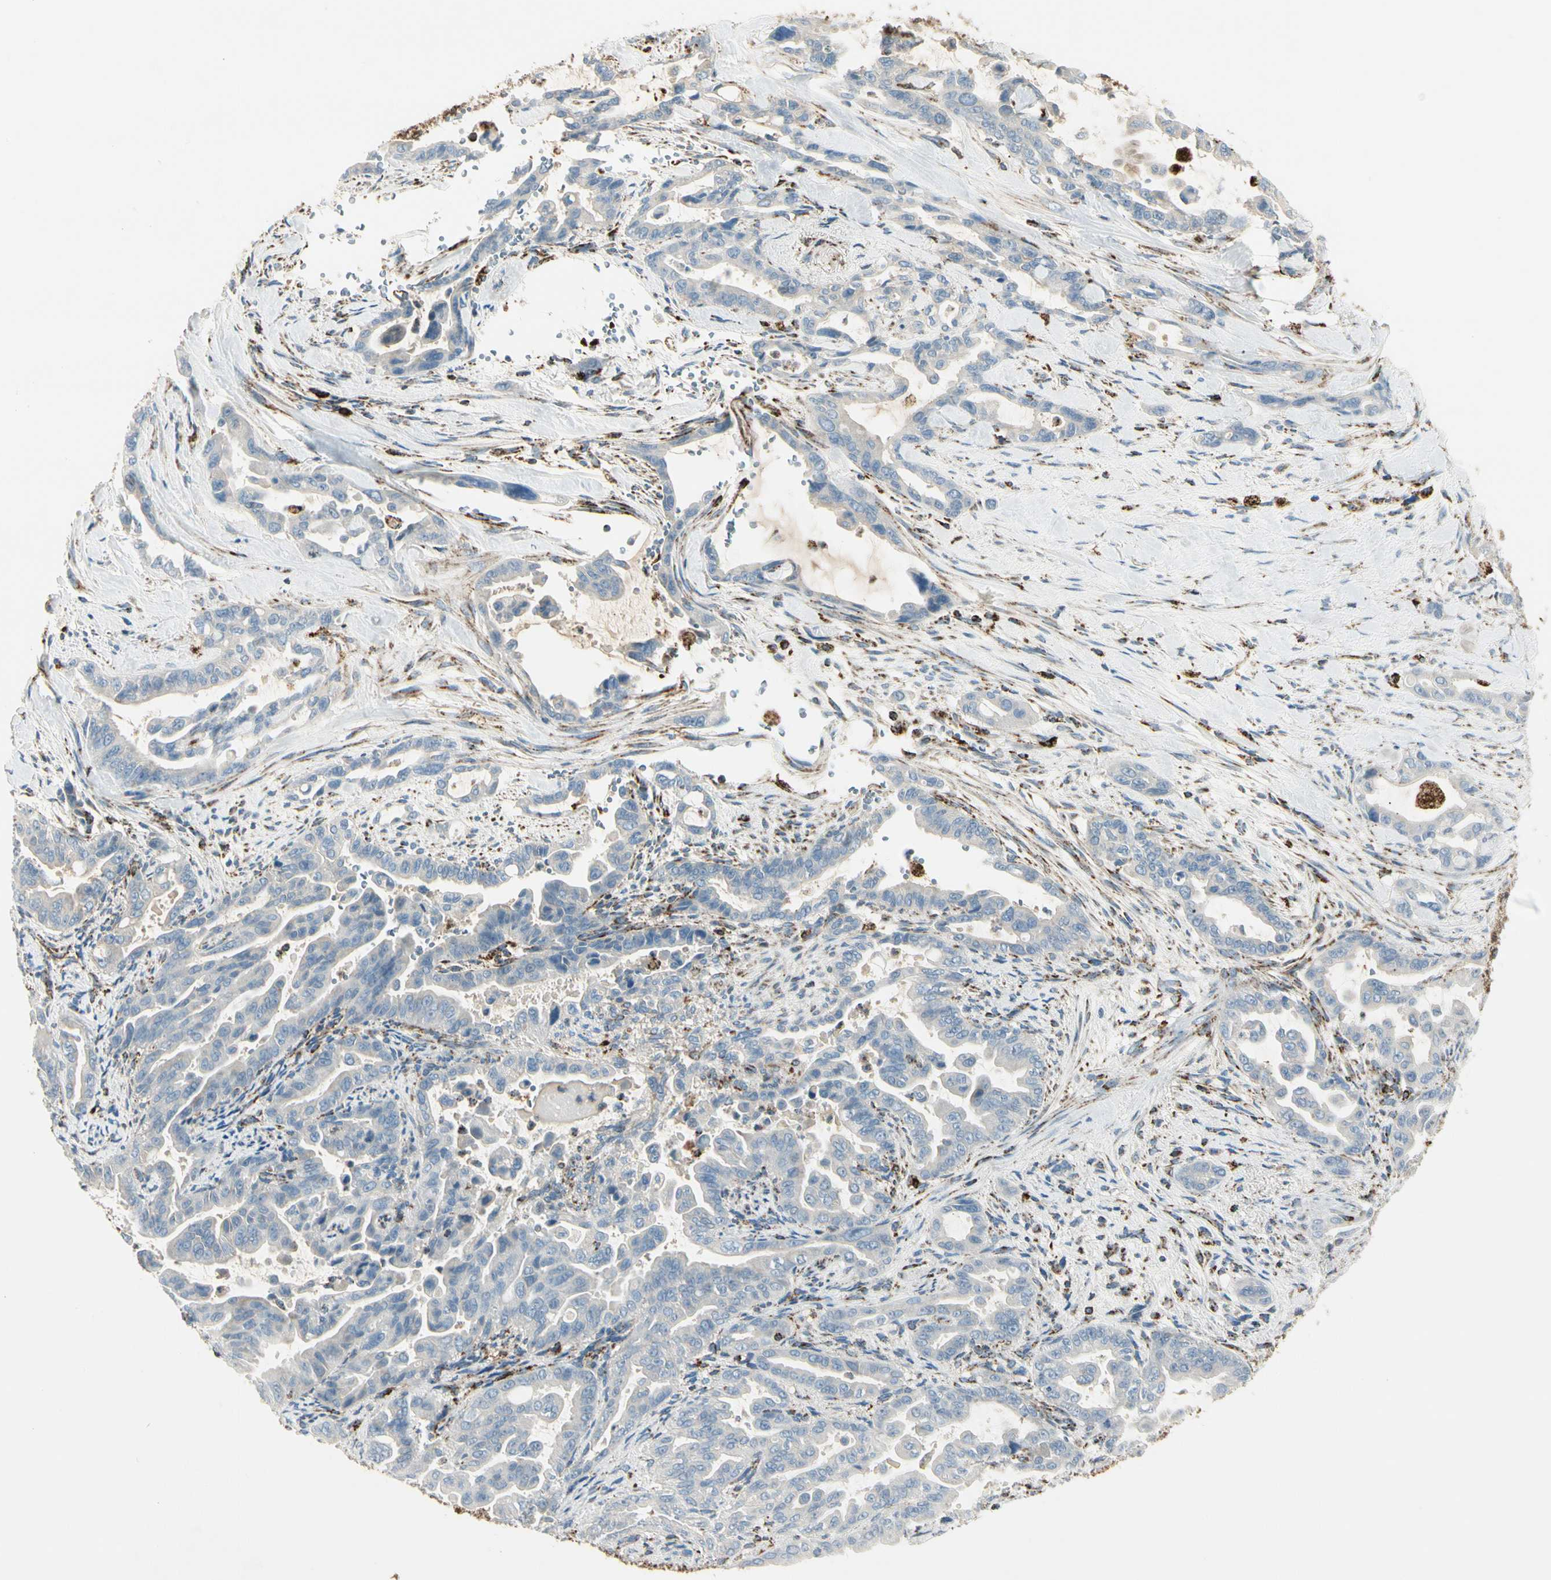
{"staining": {"intensity": "negative", "quantity": "none", "location": "none"}, "tissue": "pancreatic cancer", "cell_type": "Tumor cells", "image_type": "cancer", "snomed": [{"axis": "morphology", "description": "Adenocarcinoma, NOS"}, {"axis": "topography", "description": "Pancreas"}], "caption": "Tumor cells show no significant protein staining in pancreatic adenocarcinoma.", "gene": "ME2", "patient": {"sex": "male", "age": 70}}